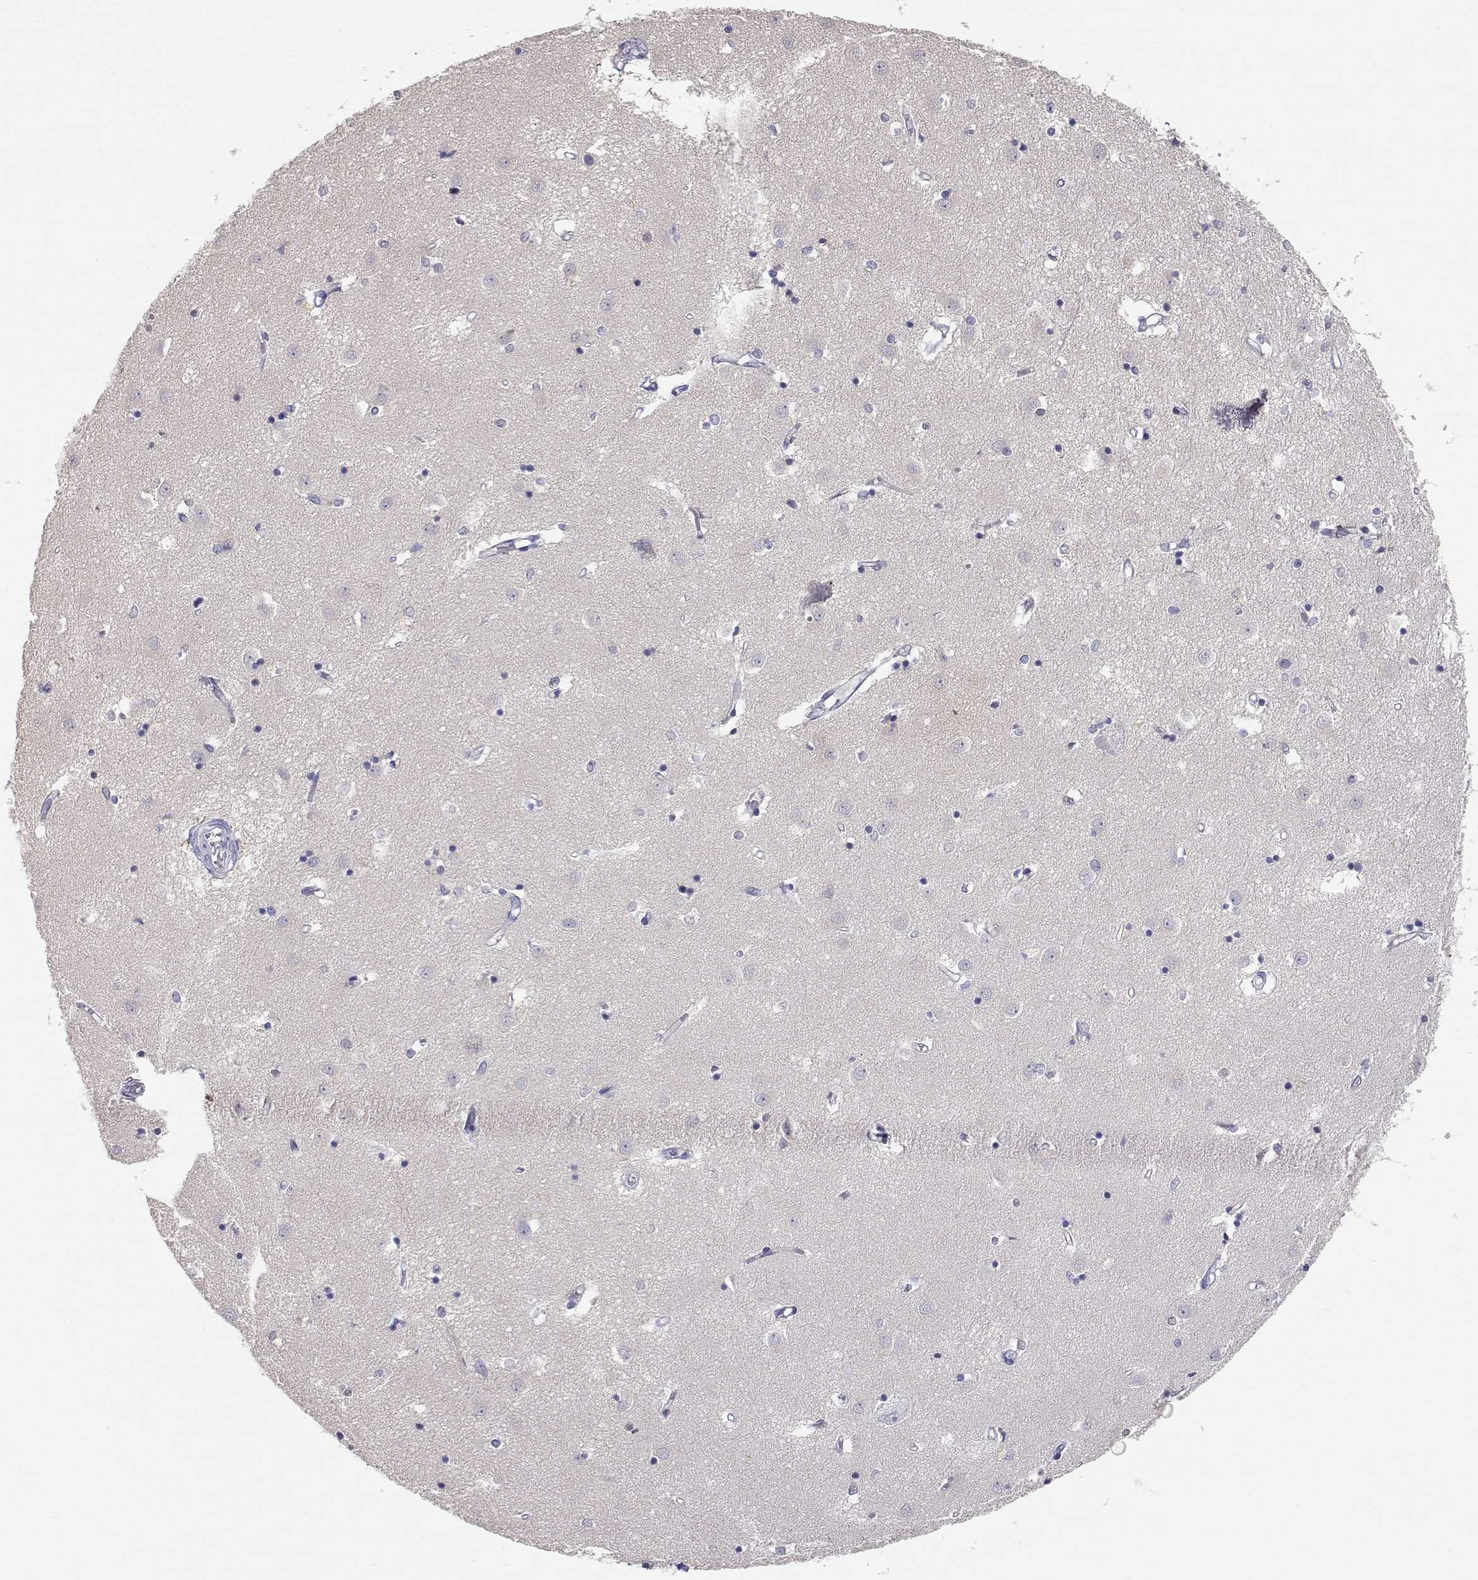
{"staining": {"intensity": "negative", "quantity": "none", "location": "none"}, "tissue": "caudate", "cell_type": "Glial cells", "image_type": "normal", "snomed": [{"axis": "morphology", "description": "Normal tissue, NOS"}, {"axis": "topography", "description": "Lateral ventricle wall"}], "caption": "High power microscopy micrograph of an immunohistochemistry (IHC) histopathology image of unremarkable caudate, revealing no significant positivity in glial cells.", "gene": "ADA", "patient": {"sex": "male", "age": 54}}